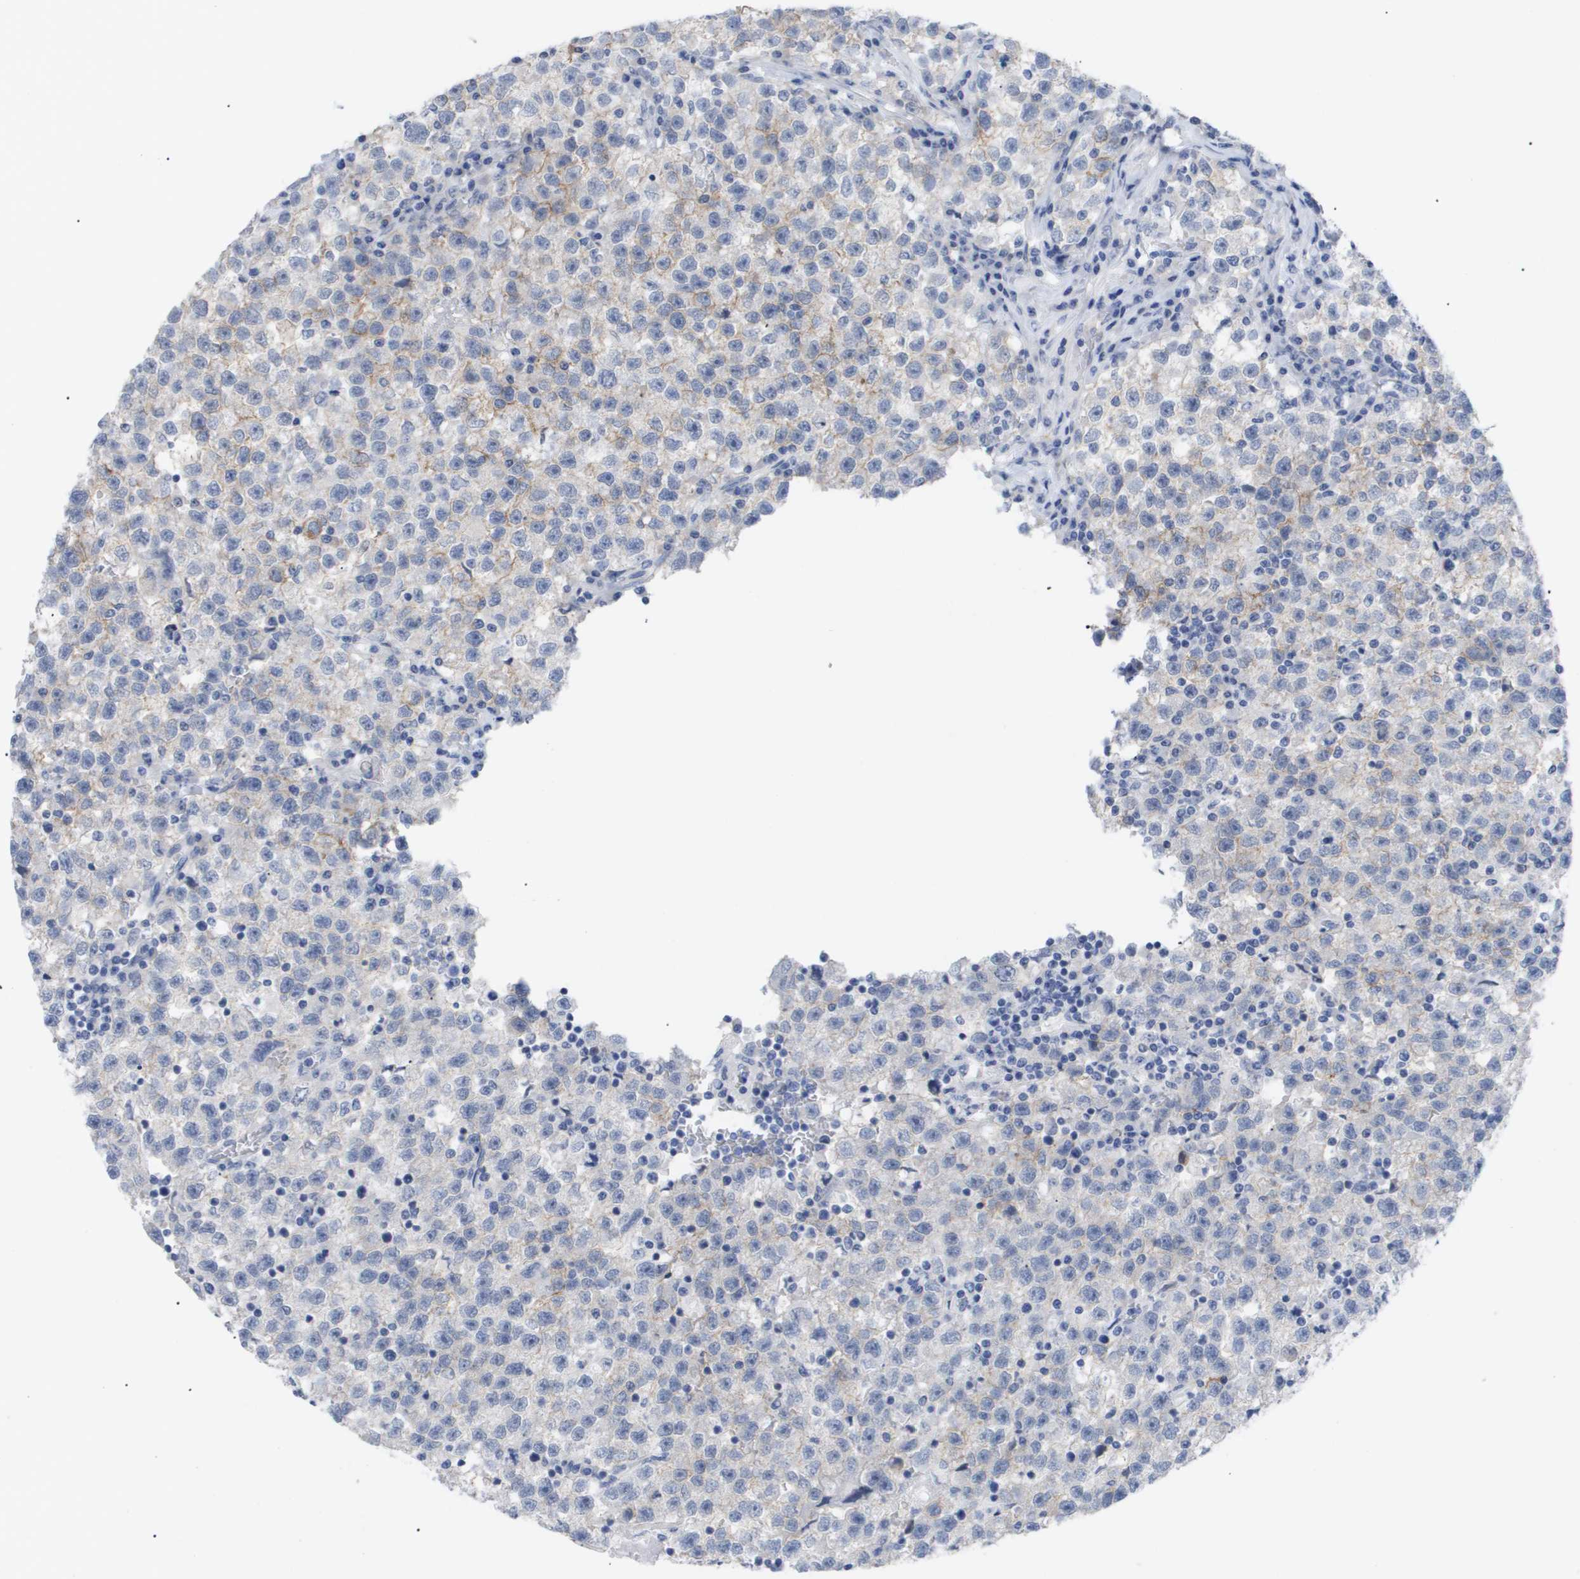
{"staining": {"intensity": "weak", "quantity": "<25%", "location": "cytoplasmic/membranous"}, "tissue": "testis cancer", "cell_type": "Tumor cells", "image_type": "cancer", "snomed": [{"axis": "morphology", "description": "Seminoma, NOS"}, {"axis": "topography", "description": "Testis"}], "caption": "Human seminoma (testis) stained for a protein using immunohistochemistry (IHC) displays no positivity in tumor cells.", "gene": "CAV3", "patient": {"sex": "male", "age": 22}}